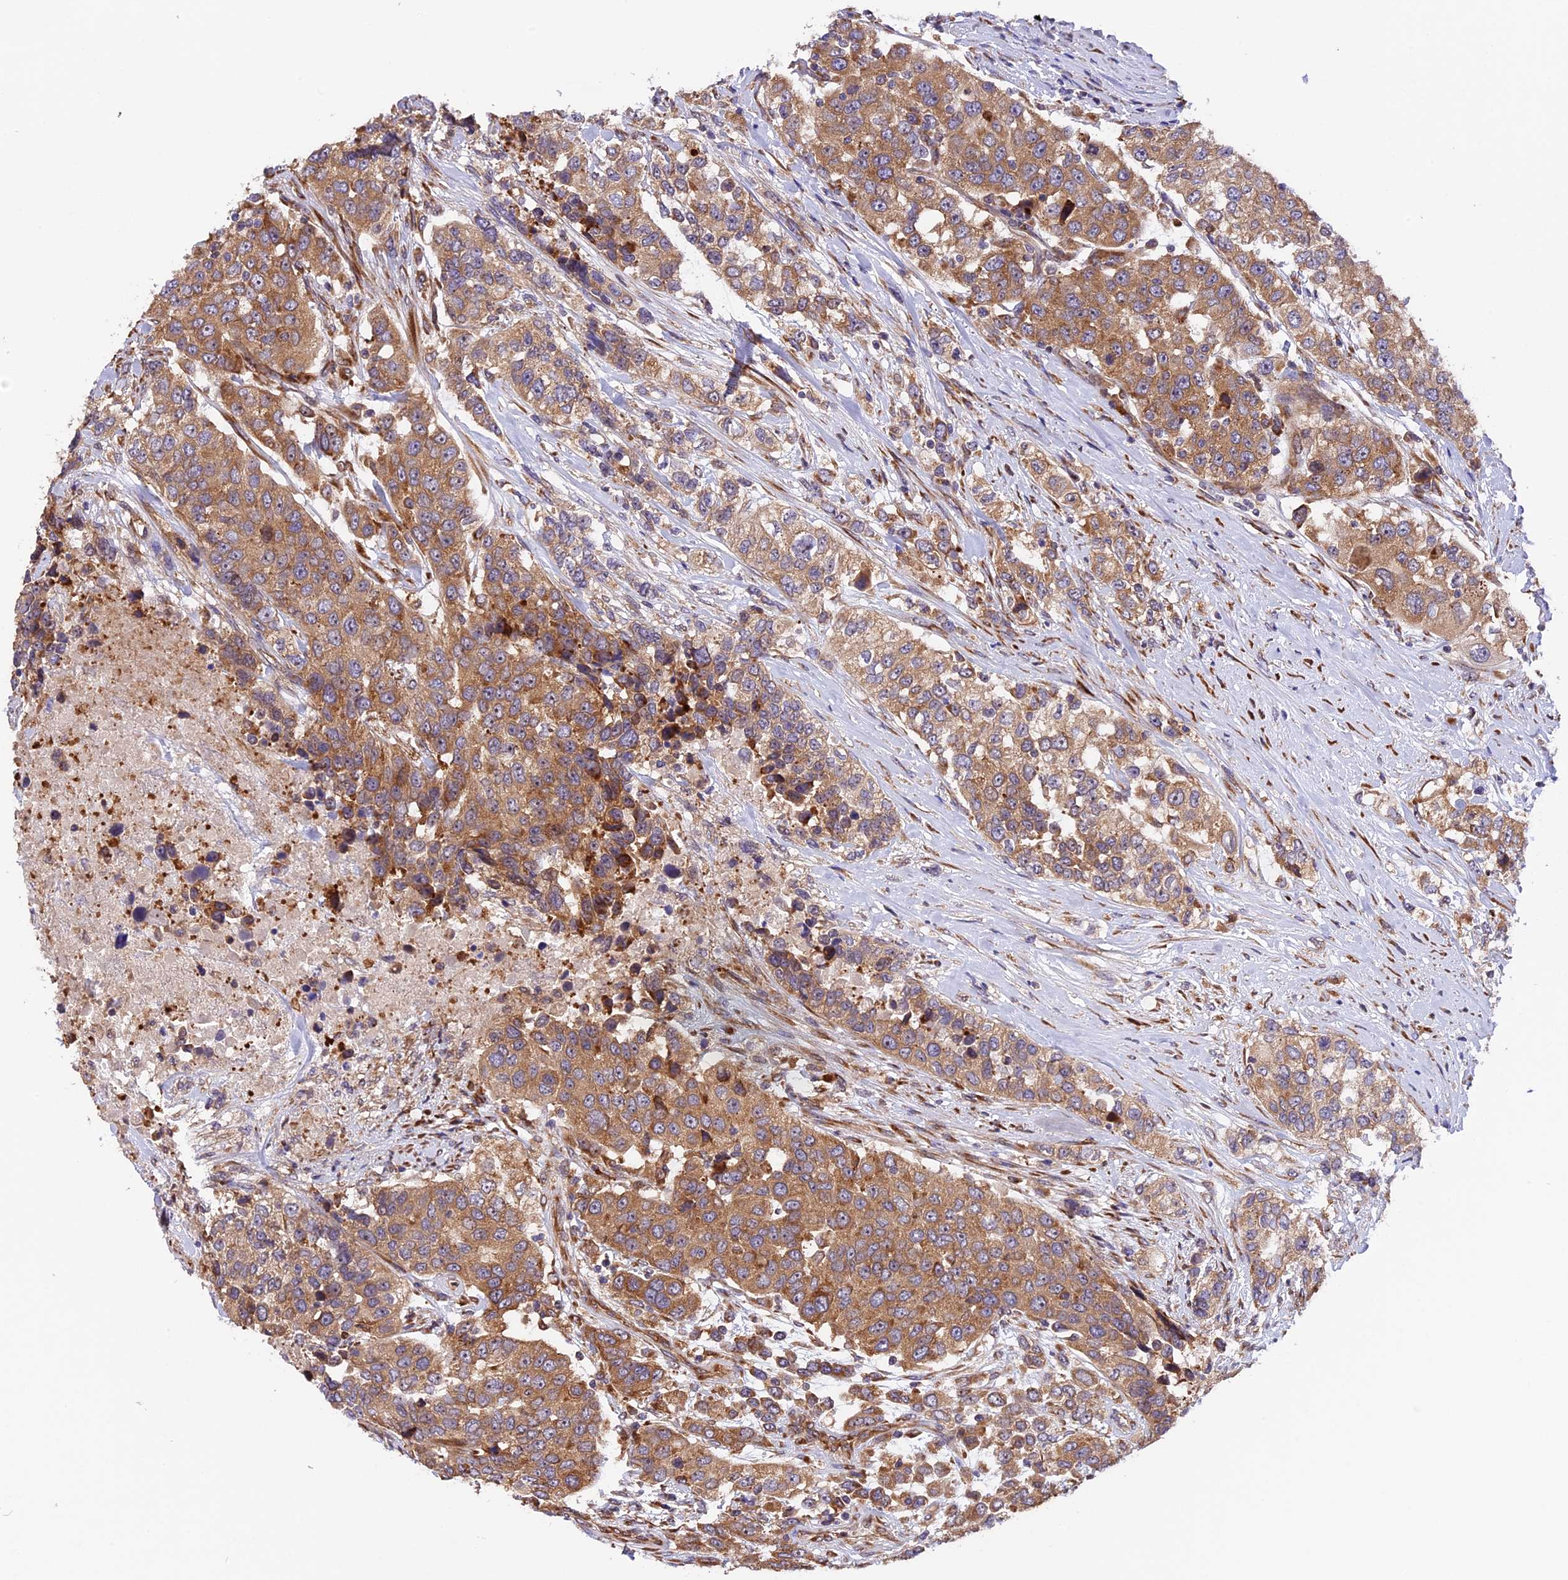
{"staining": {"intensity": "moderate", "quantity": ">75%", "location": "cytoplasmic/membranous"}, "tissue": "urothelial cancer", "cell_type": "Tumor cells", "image_type": "cancer", "snomed": [{"axis": "morphology", "description": "Urothelial carcinoma, High grade"}, {"axis": "topography", "description": "Urinary bladder"}], "caption": "Protein expression analysis of human urothelial cancer reveals moderate cytoplasmic/membranous expression in approximately >75% of tumor cells.", "gene": "GNPTAB", "patient": {"sex": "female", "age": 80}}